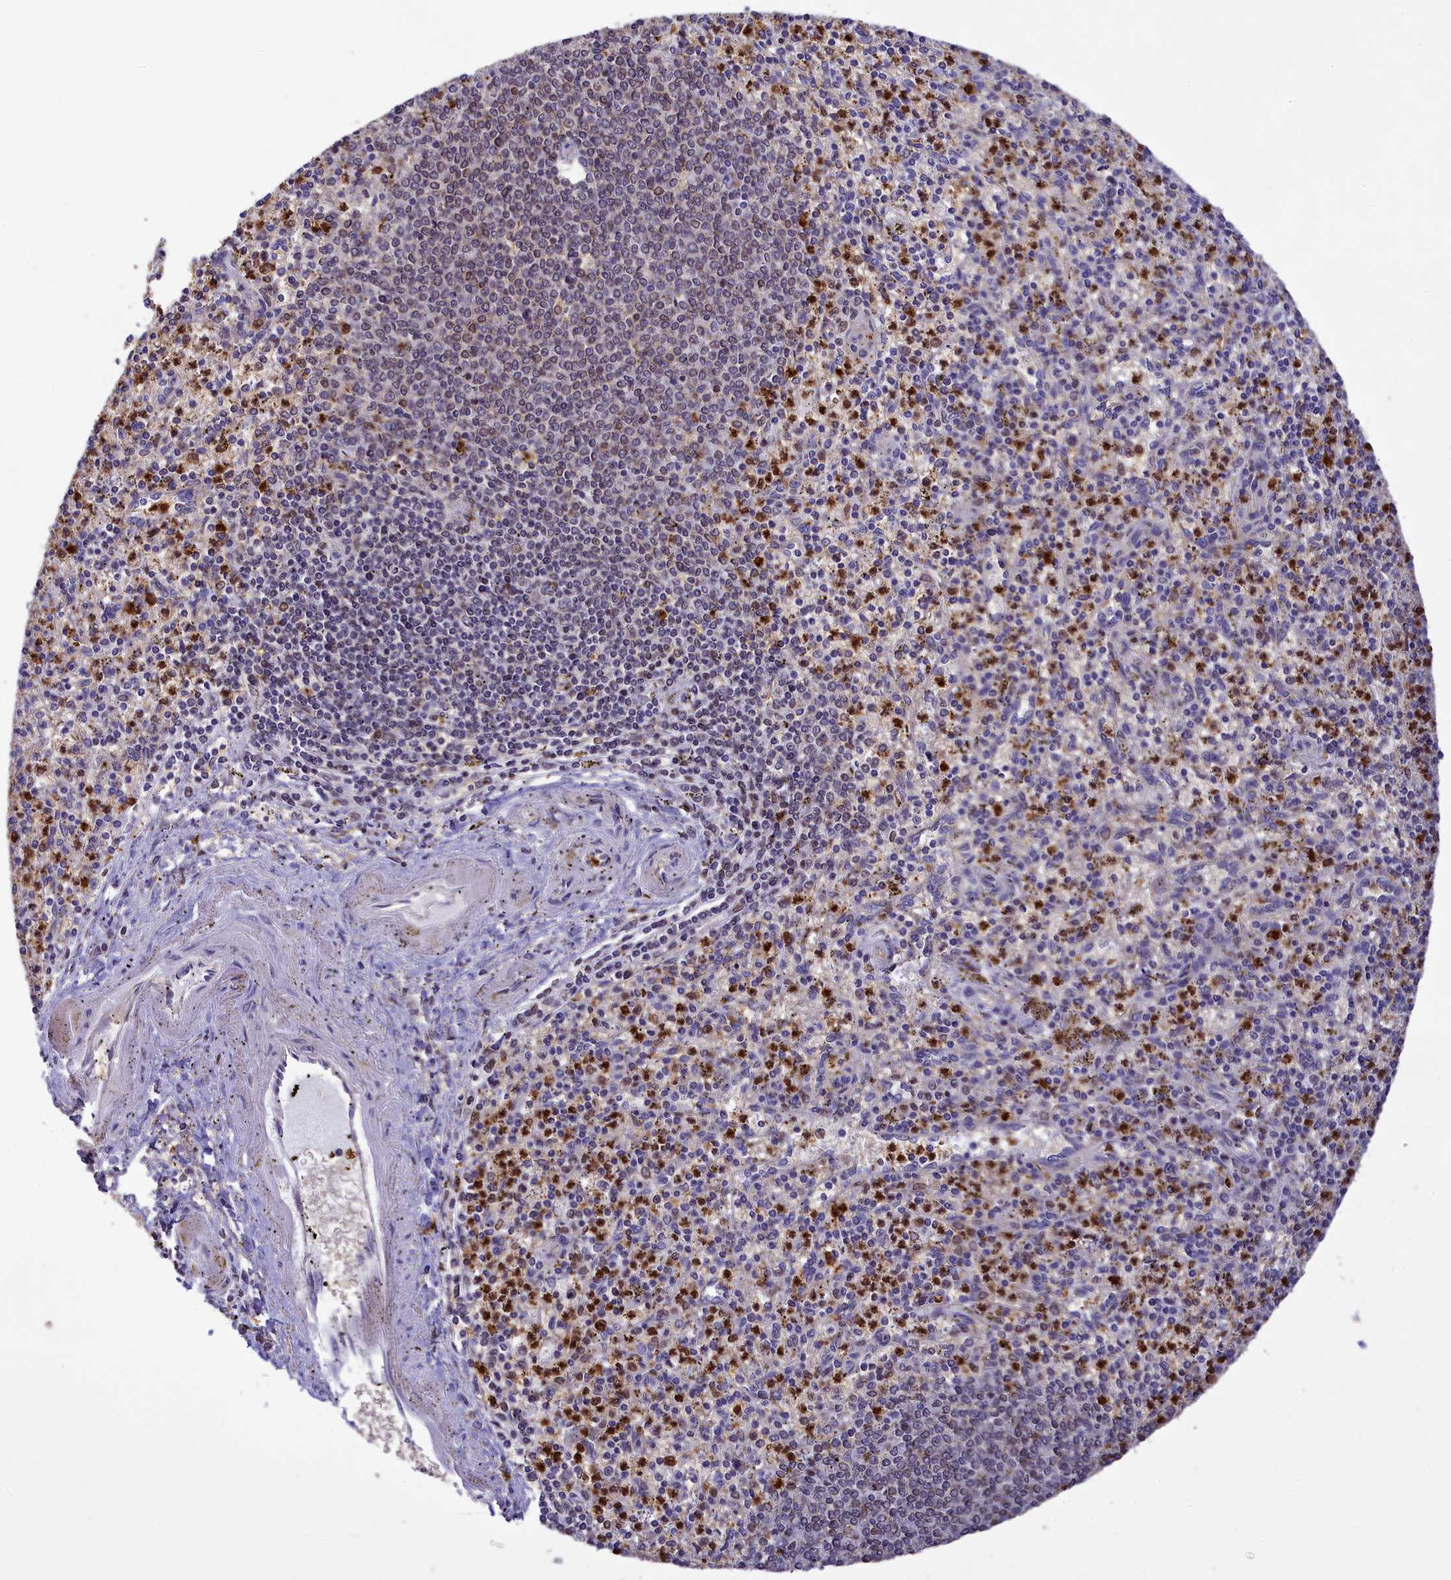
{"staining": {"intensity": "strong", "quantity": "25%-75%", "location": "cytoplasmic/membranous,nuclear"}, "tissue": "spleen", "cell_type": "Cells in red pulp", "image_type": "normal", "snomed": [{"axis": "morphology", "description": "Normal tissue, NOS"}, {"axis": "topography", "description": "Spleen"}], "caption": "Protein positivity by immunohistochemistry shows strong cytoplasmic/membranous,nuclear expression in about 25%-75% of cells in red pulp in normal spleen. (DAB (3,3'-diaminobenzidine) = brown stain, brightfield microscopy at high magnification).", "gene": "PKHD1L1", "patient": {"sex": "male", "age": 72}}